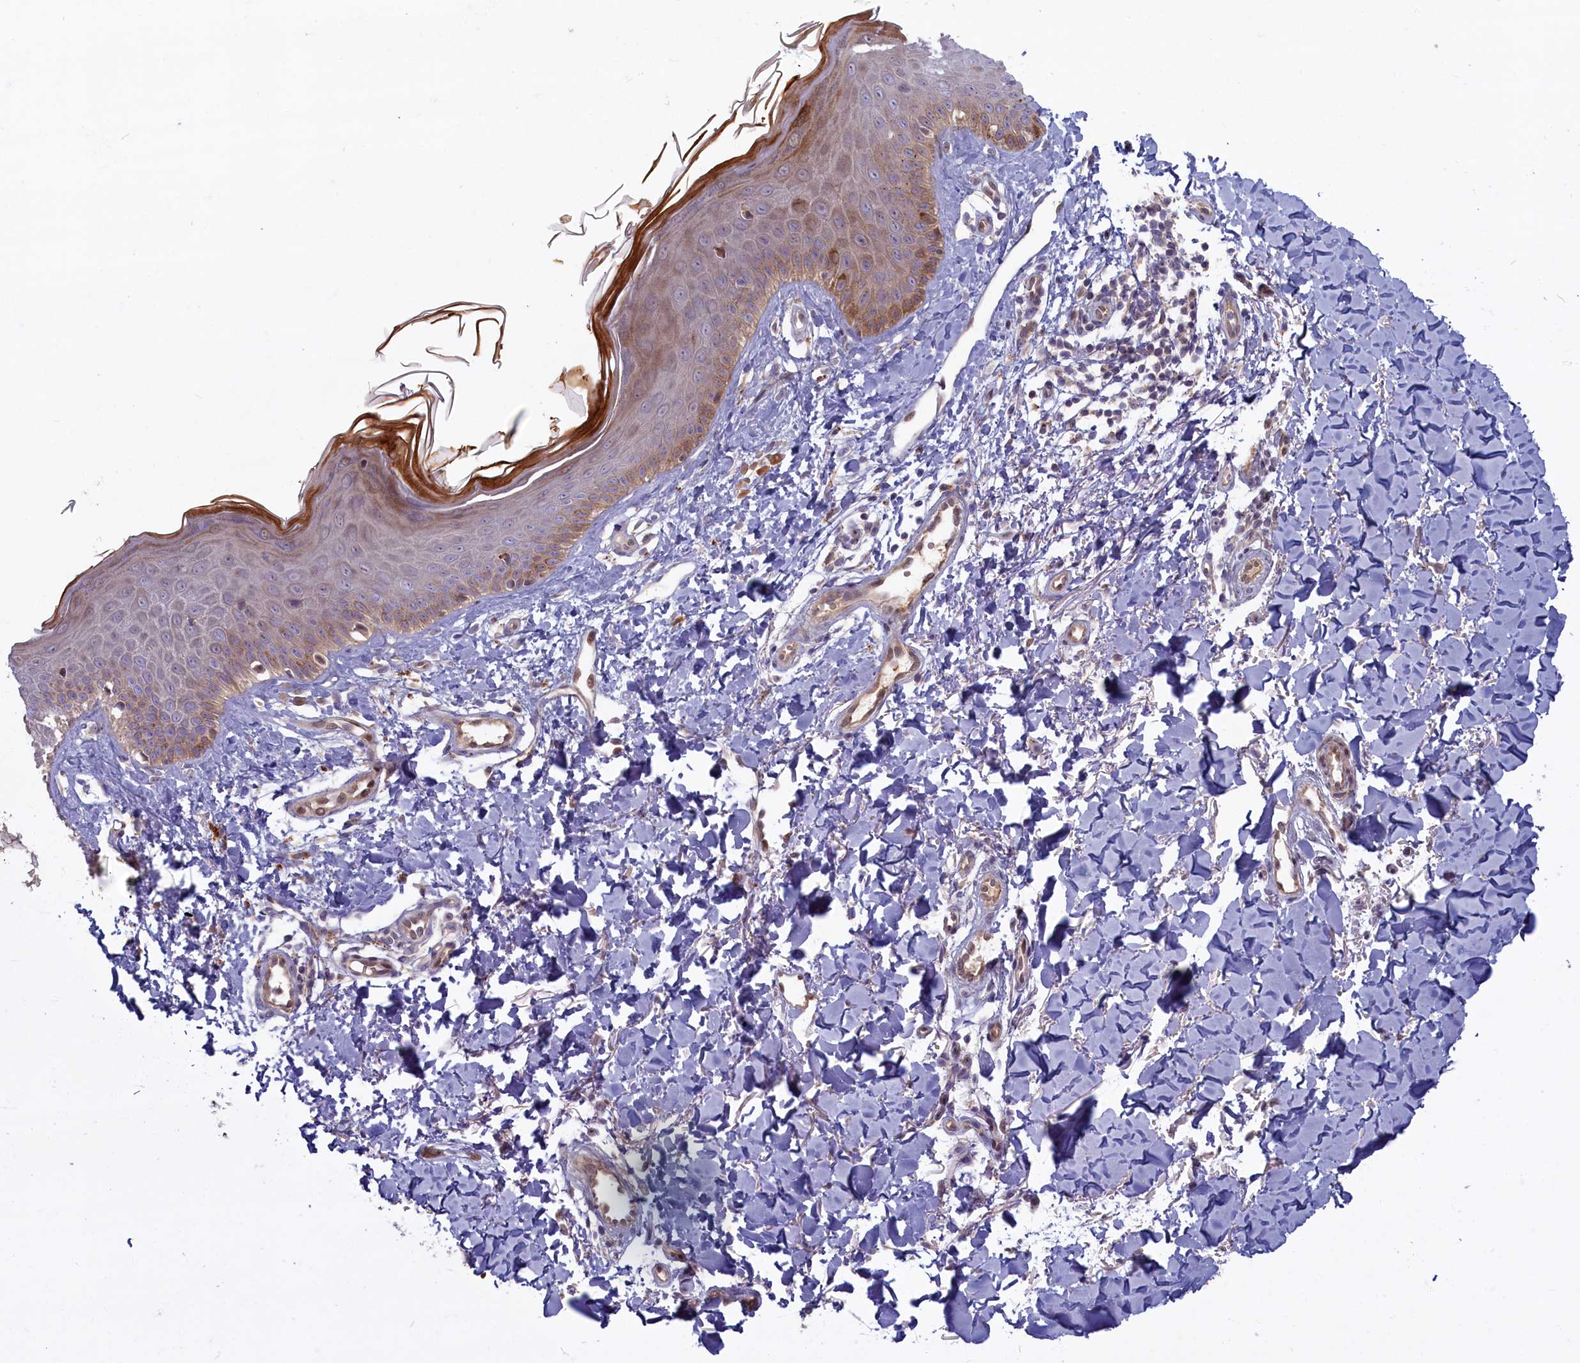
{"staining": {"intensity": "negative", "quantity": "none", "location": "none"}, "tissue": "skin", "cell_type": "Fibroblasts", "image_type": "normal", "snomed": [{"axis": "morphology", "description": "Normal tissue, NOS"}, {"axis": "topography", "description": "Skin"}], "caption": "The photomicrograph exhibits no significant staining in fibroblasts of skin. (DAB (3,3'-diaminobenzidine) immunohistochemistry visualized using brightfield microscopy, high magnification).", "gene": "FCSK", "patient": {"sex": "male", "age": 52}}